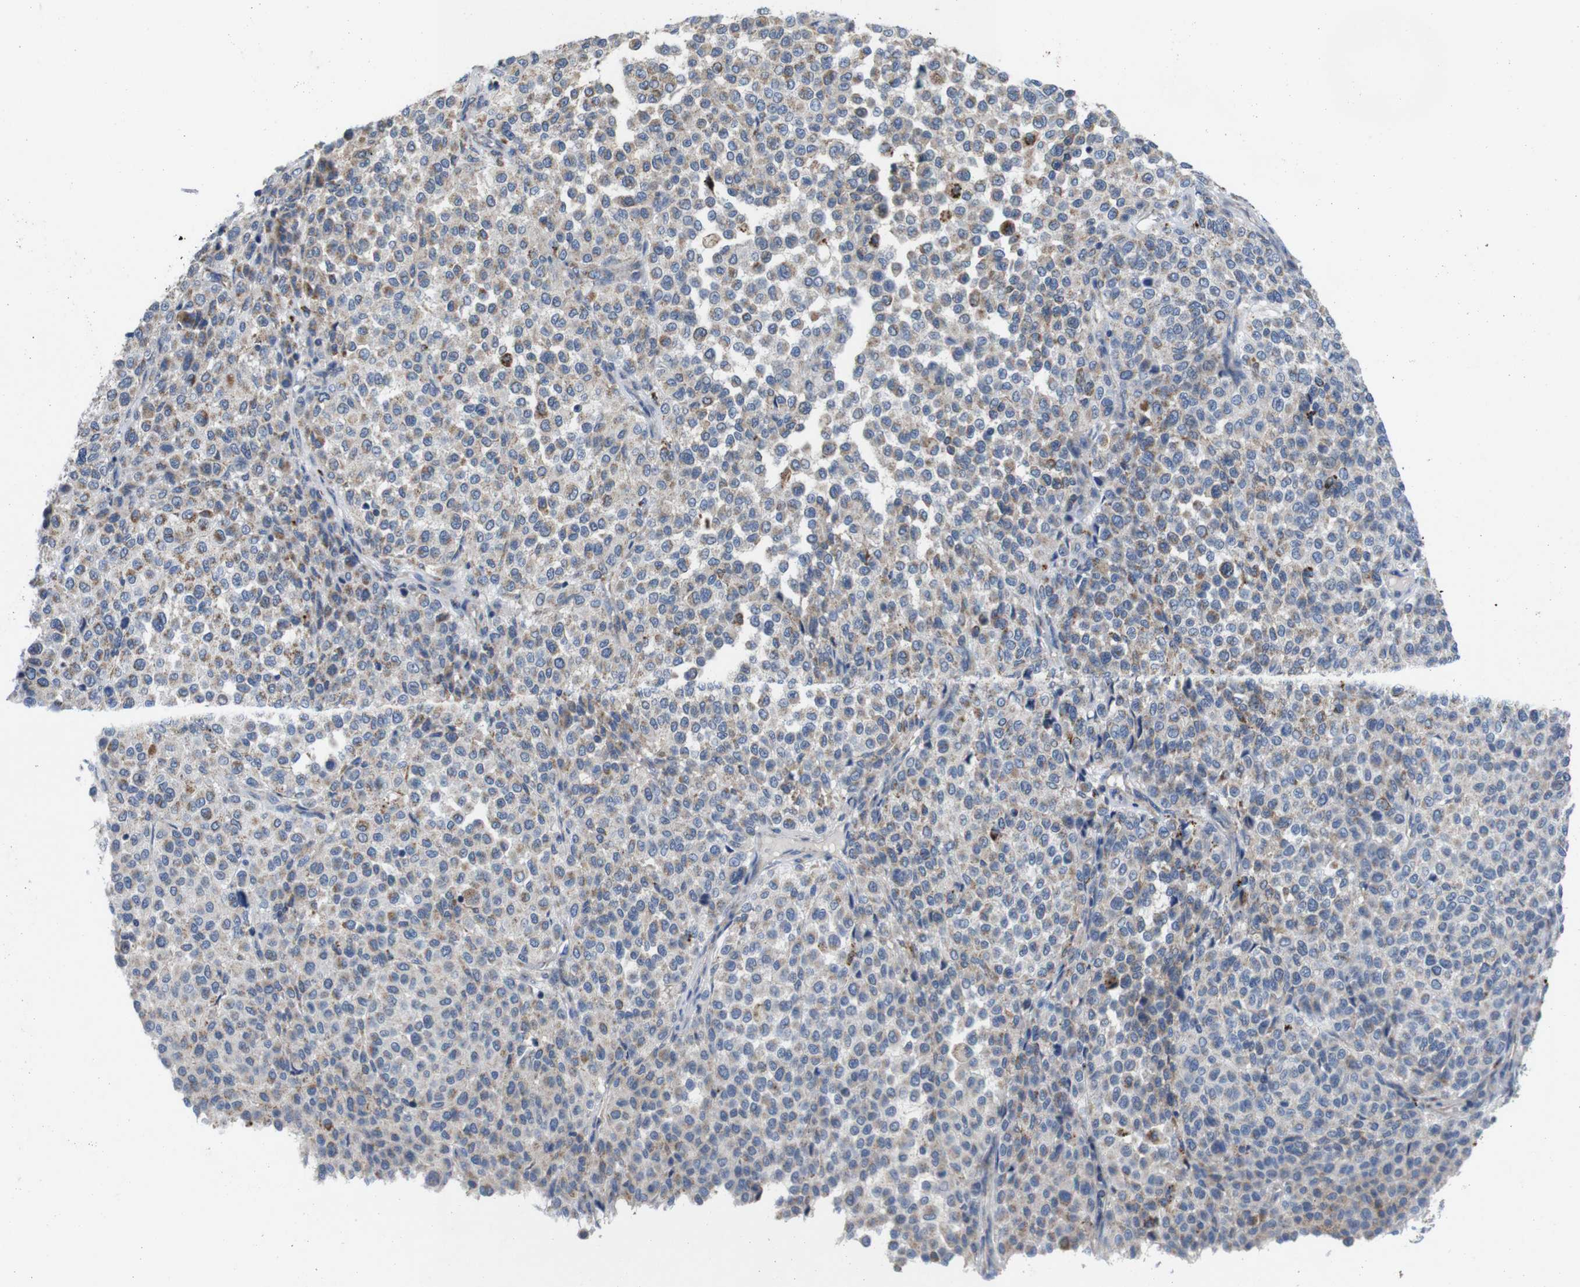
{"staining": {"intensity": "moderate", "quantity": "<25%", "location": "cytoplasmic/membranous"}, "tissue": "melanoma", "cell_type": "Tumor cells", "image_type": "cancer", "snomed": [{"axis": "morphology", "description": "Malignant melanoma, Metastatic site"}, {"axis": "topography", "description": "Pancreas"}], "caption": "The histopathology image demonstrates immunohistochemical staining of malignant melanoma (metastatic site). There is moderate cytoplasmic/membranous expression is present in about <25% of tumor cells.", "gene": "F2RL1", "patient": {"sex": "female", "age": 30}}